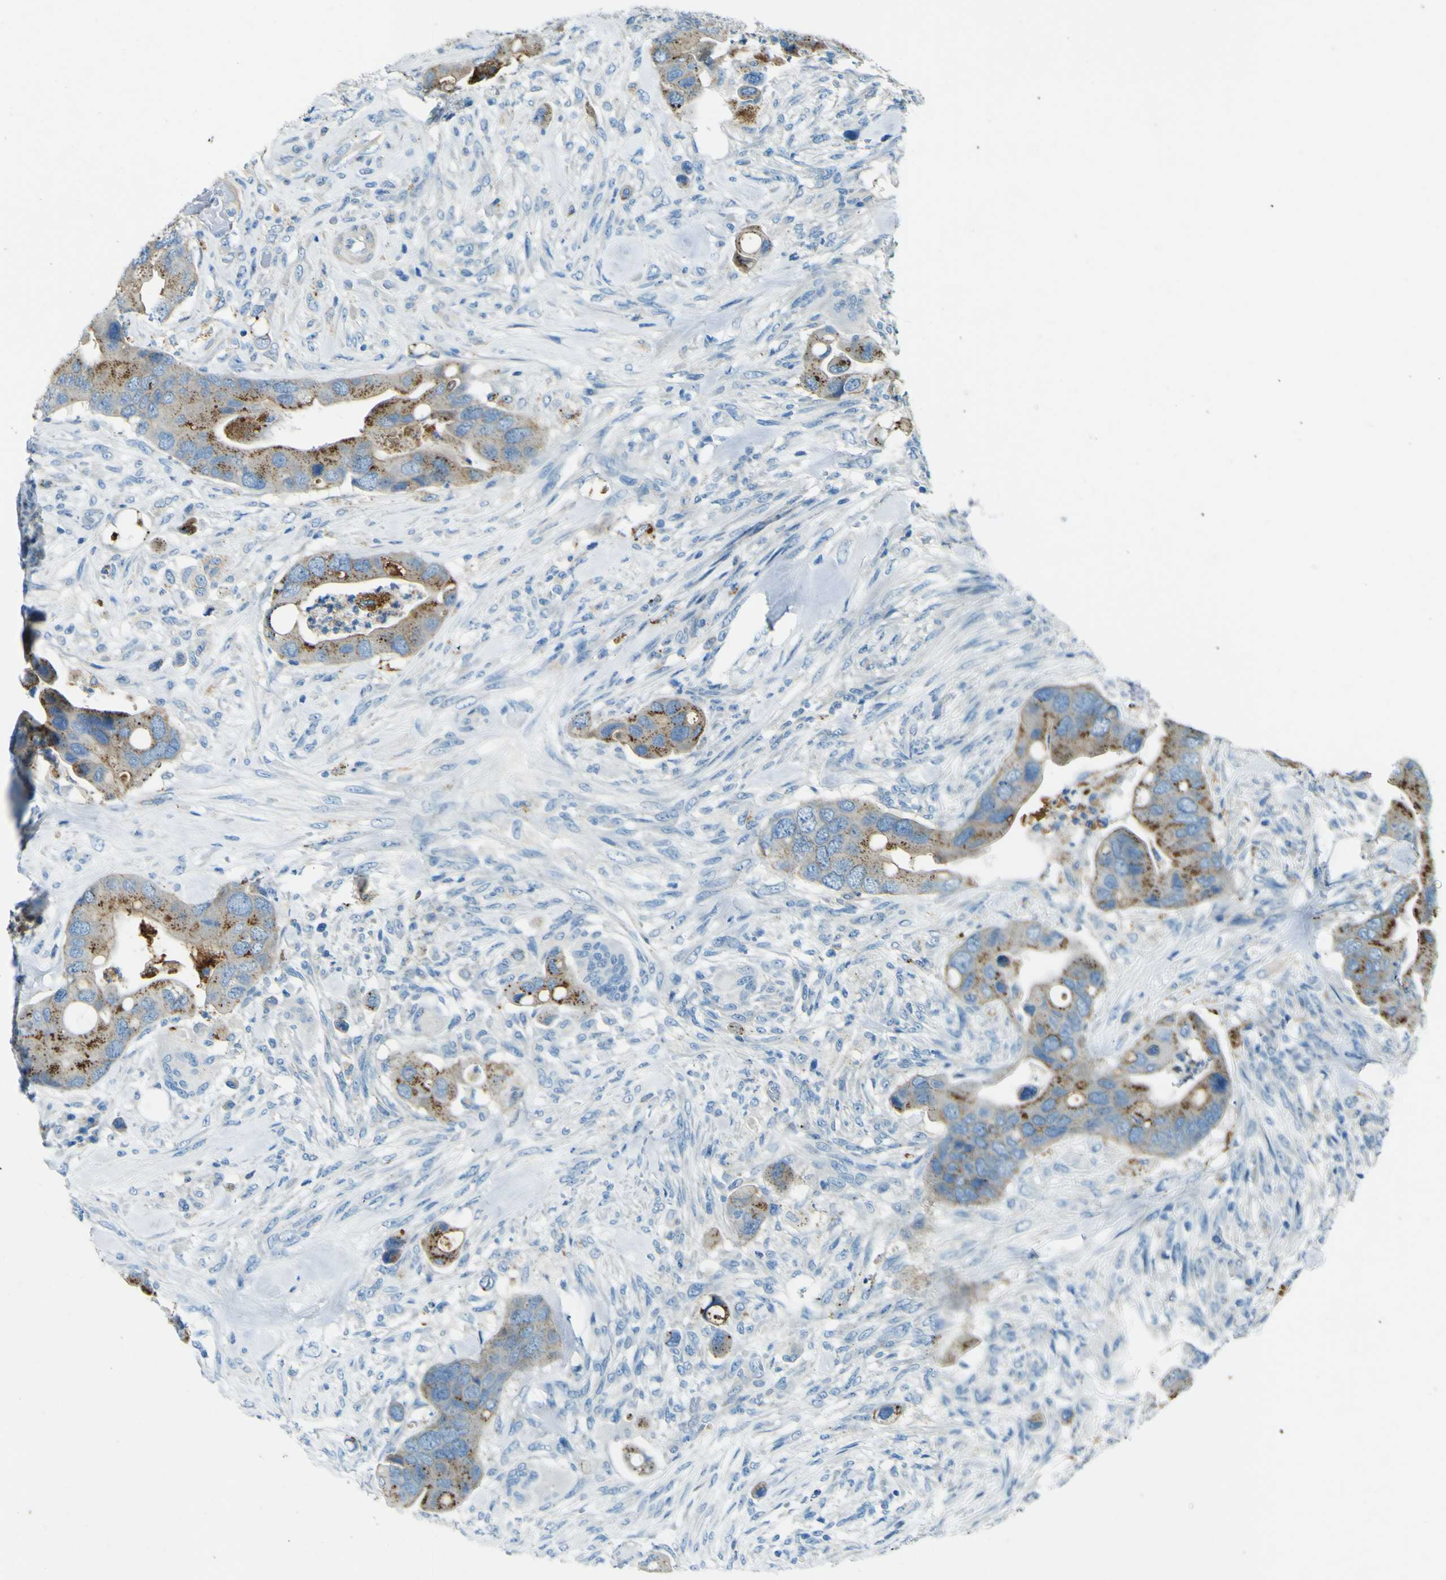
{"staining": {"intensity": "moderate", "quantity": ">75%", "location": "cytoplasmic/membranous"}, "tissue": "colorectal cancer", "cell_type": "Tumor cells", "image_type": "cancer", "snomed": [{"axis": "morphology", "description": "Adenocarcinoma, NOS"}, {"axis": "topography", "description": "Rectum"}], "caption": "Brown immunohistochemical staining in human colorectal adenocarcinoma exhibits moderate cytoplasmic/membranous staining in about >75% of tumor cells. The staining was performed using DAB (3,3'-diaminobenzidine) to visualize the protein expression in brown, while the nuclei were stained in blue with hematoxylin (Magnification: 20x).", "gene": "PDE9A", "patient": {"sex": "female", "age": 57}}